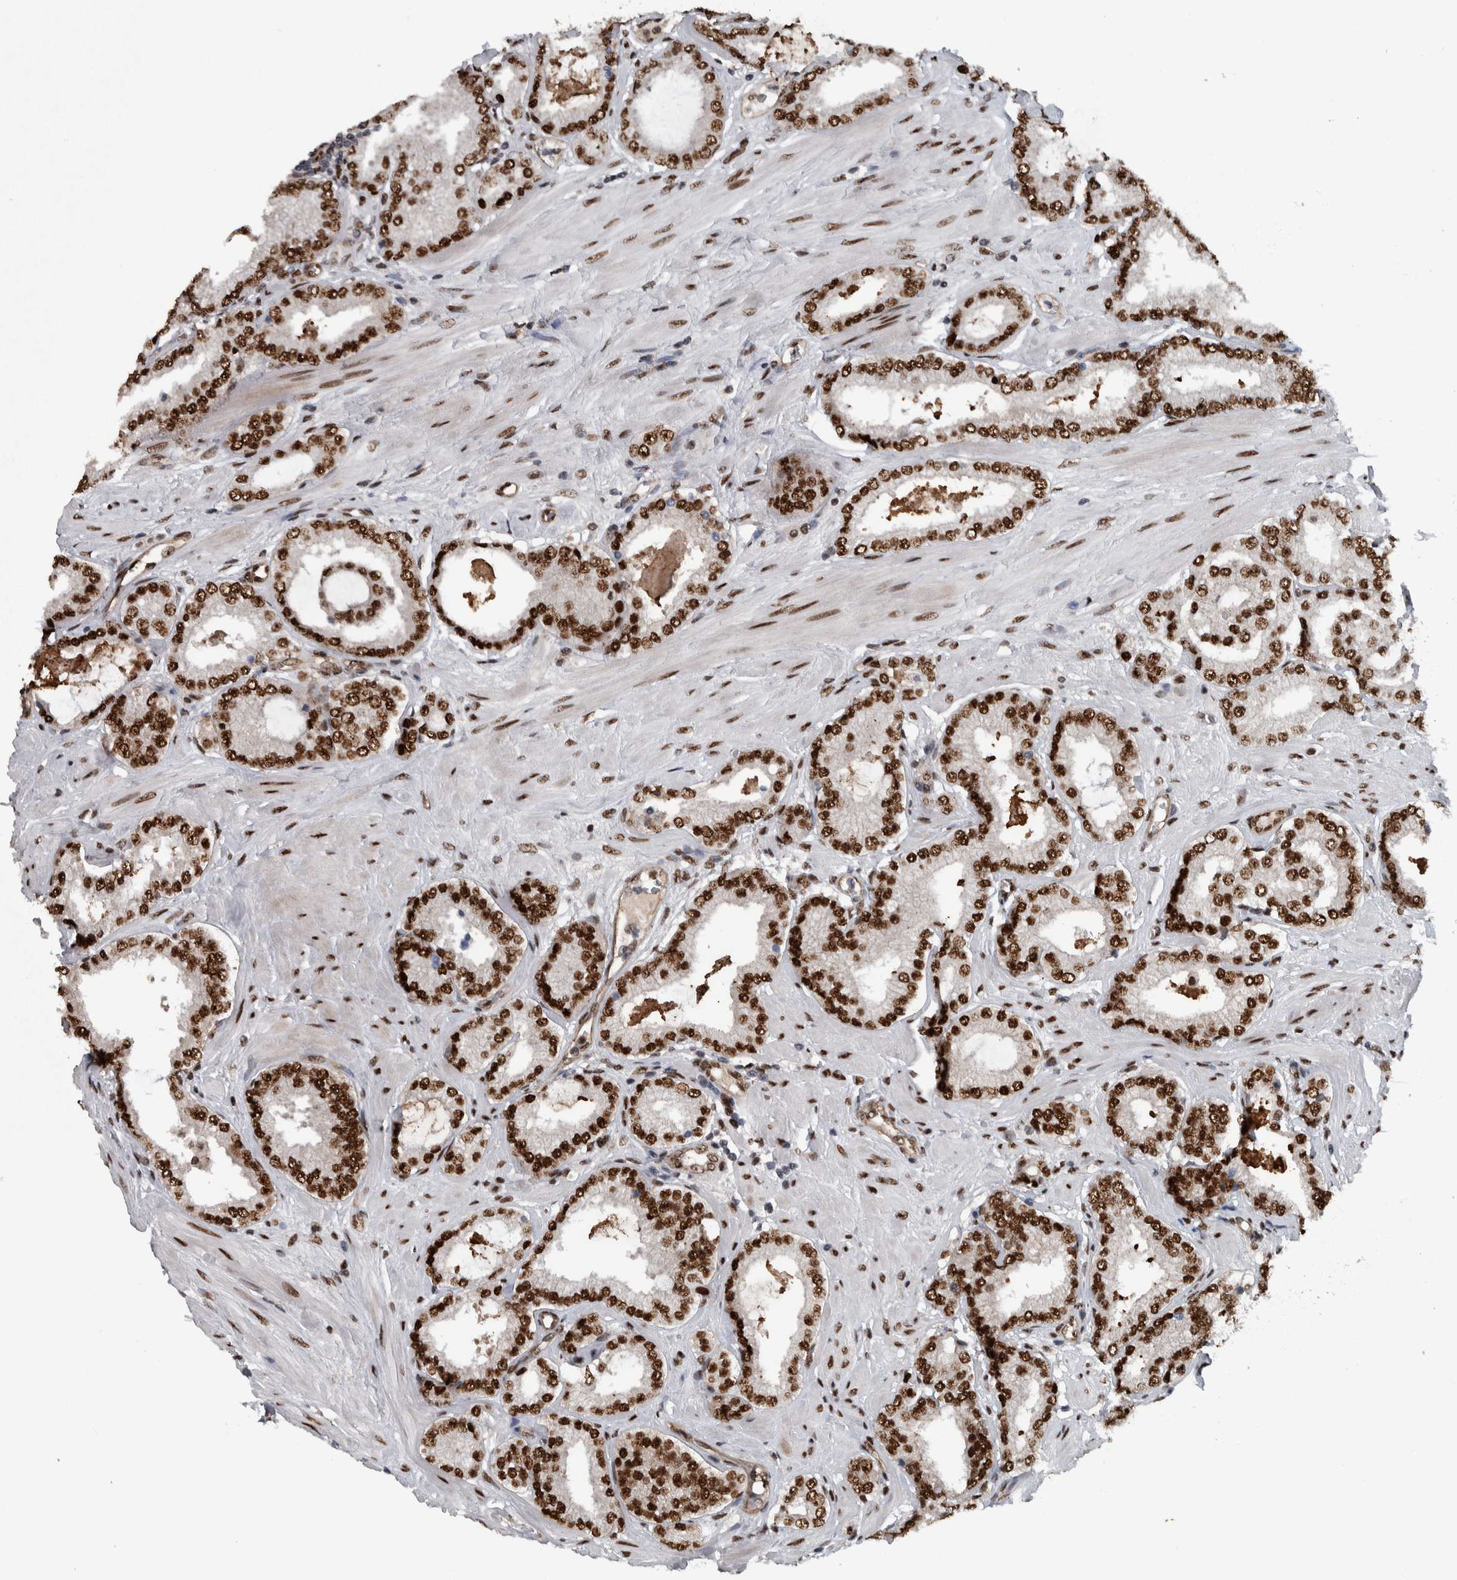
{"staining": {"intensity": "strong", "quantity": ">75%", "location": "nuclear"}, "tissue": "prostate cancer", "cell_type": "Tumor cells", "image_type": "cancer", "snomed": [{"axis": "morphology", "description": "Adenocarcinoma, Low grade"}, {"axis": "topography", "description": "Prostate"}], "caption": "Prostate adenocarcinoma (low-grade) stained with IHC exhibits strong nuclear expression in about >75% of tumor cells.", "gene": "FAM135B", "patient": {"sex": "male", "age": 62}}